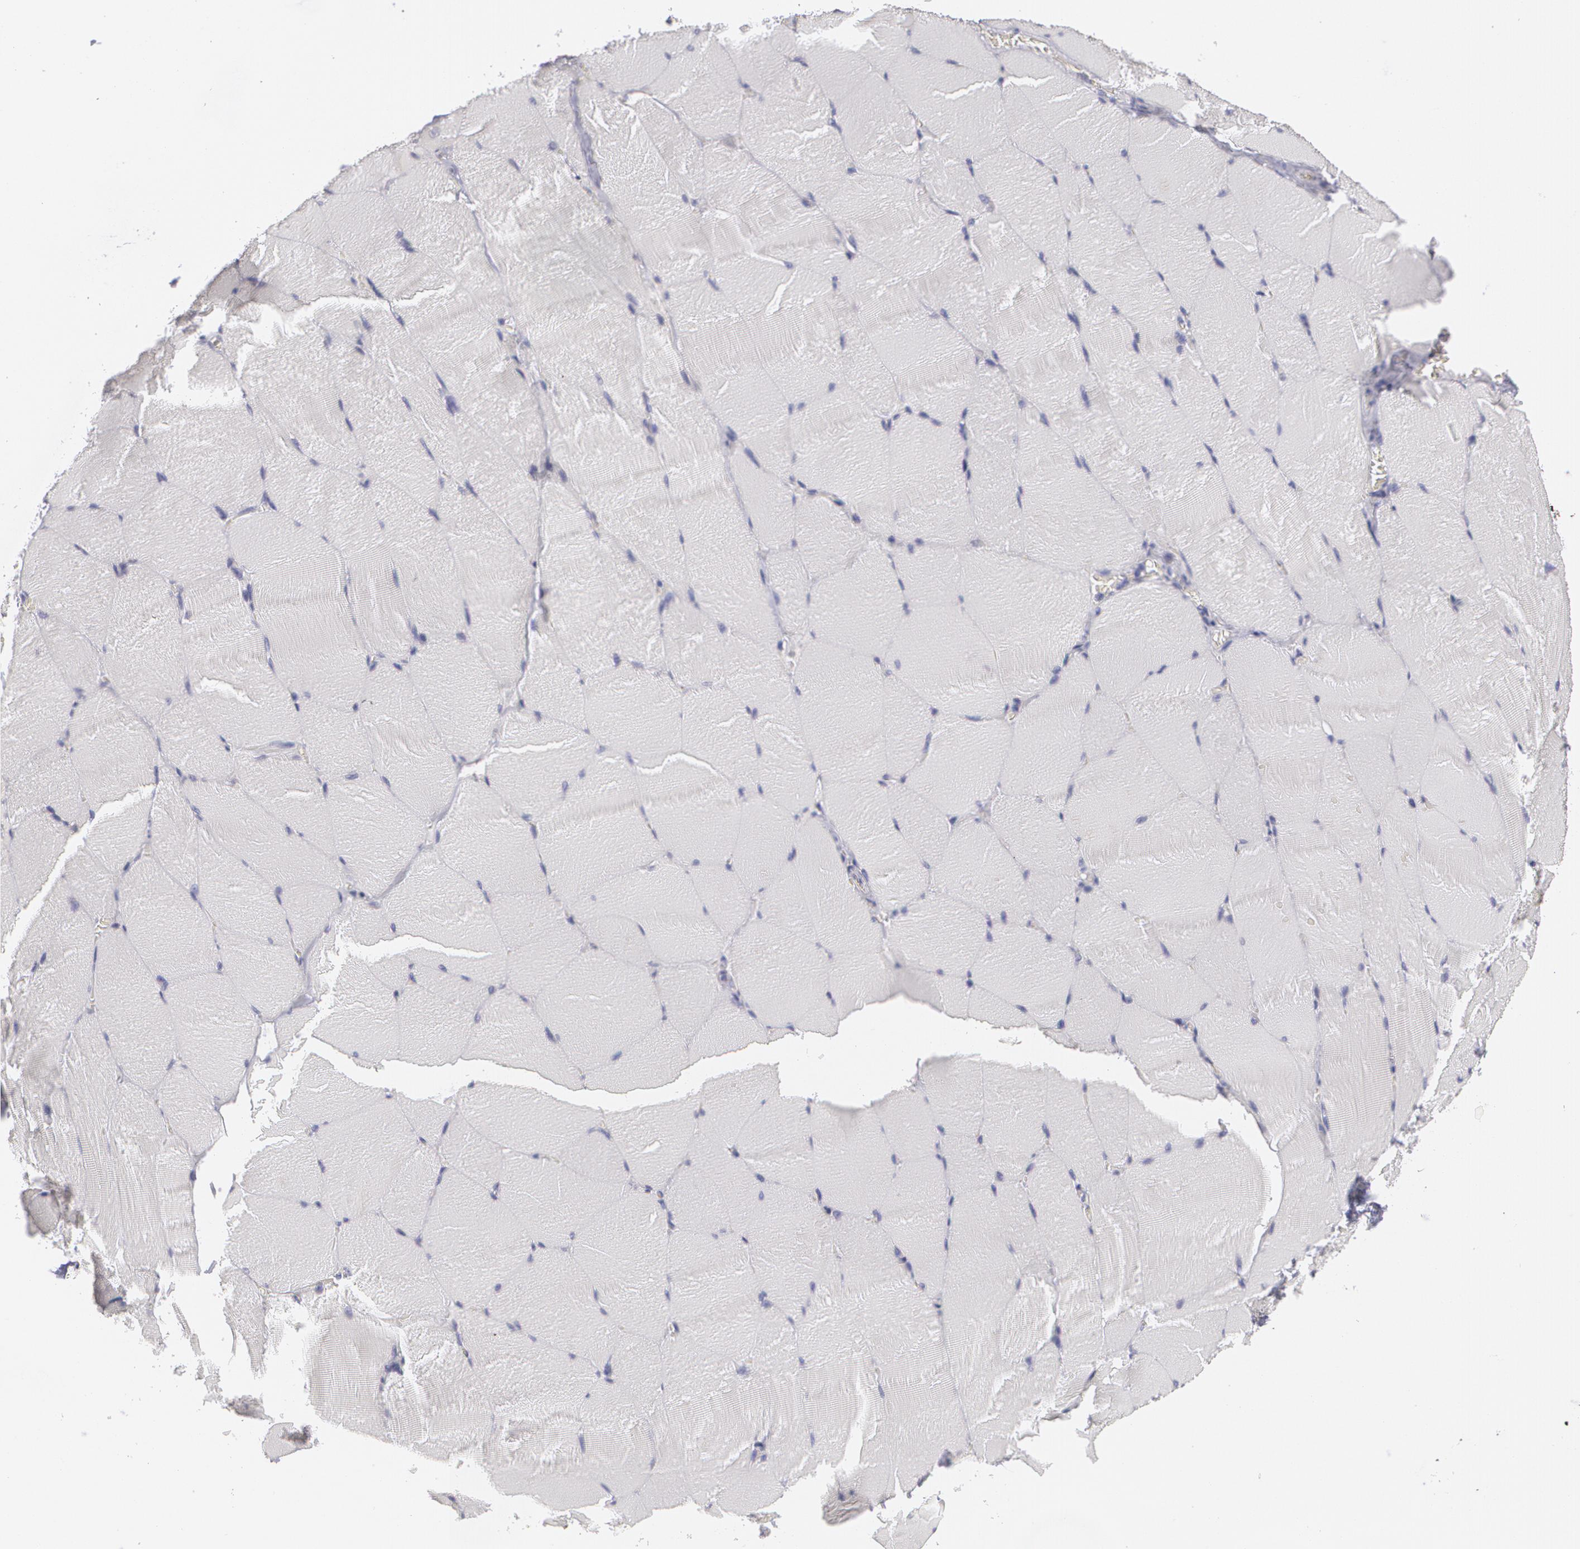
{"staining": {"intensity": "negative", "quantity": "none", "location": "none"}, "tissue": "skeletal muscle", "cell_type": "Myocytes", "image_type": "normal", "snomed": [{"axis": "morphology", "description": "Normal tissue, NOS"}, {"axis": "topography", "description": "Skeletal muscle"}], "caption": "A high-resolution image shows immunohistochemistry staining of unremarkable skeletal muscle, which reveals no significant positivity in myocytes. (DAB (3,3'-diaminobenzidine) IHC with hematoxylin counter stain).", "gene": "MBNL3", "patient": {"sex": "male", "age": 71}}